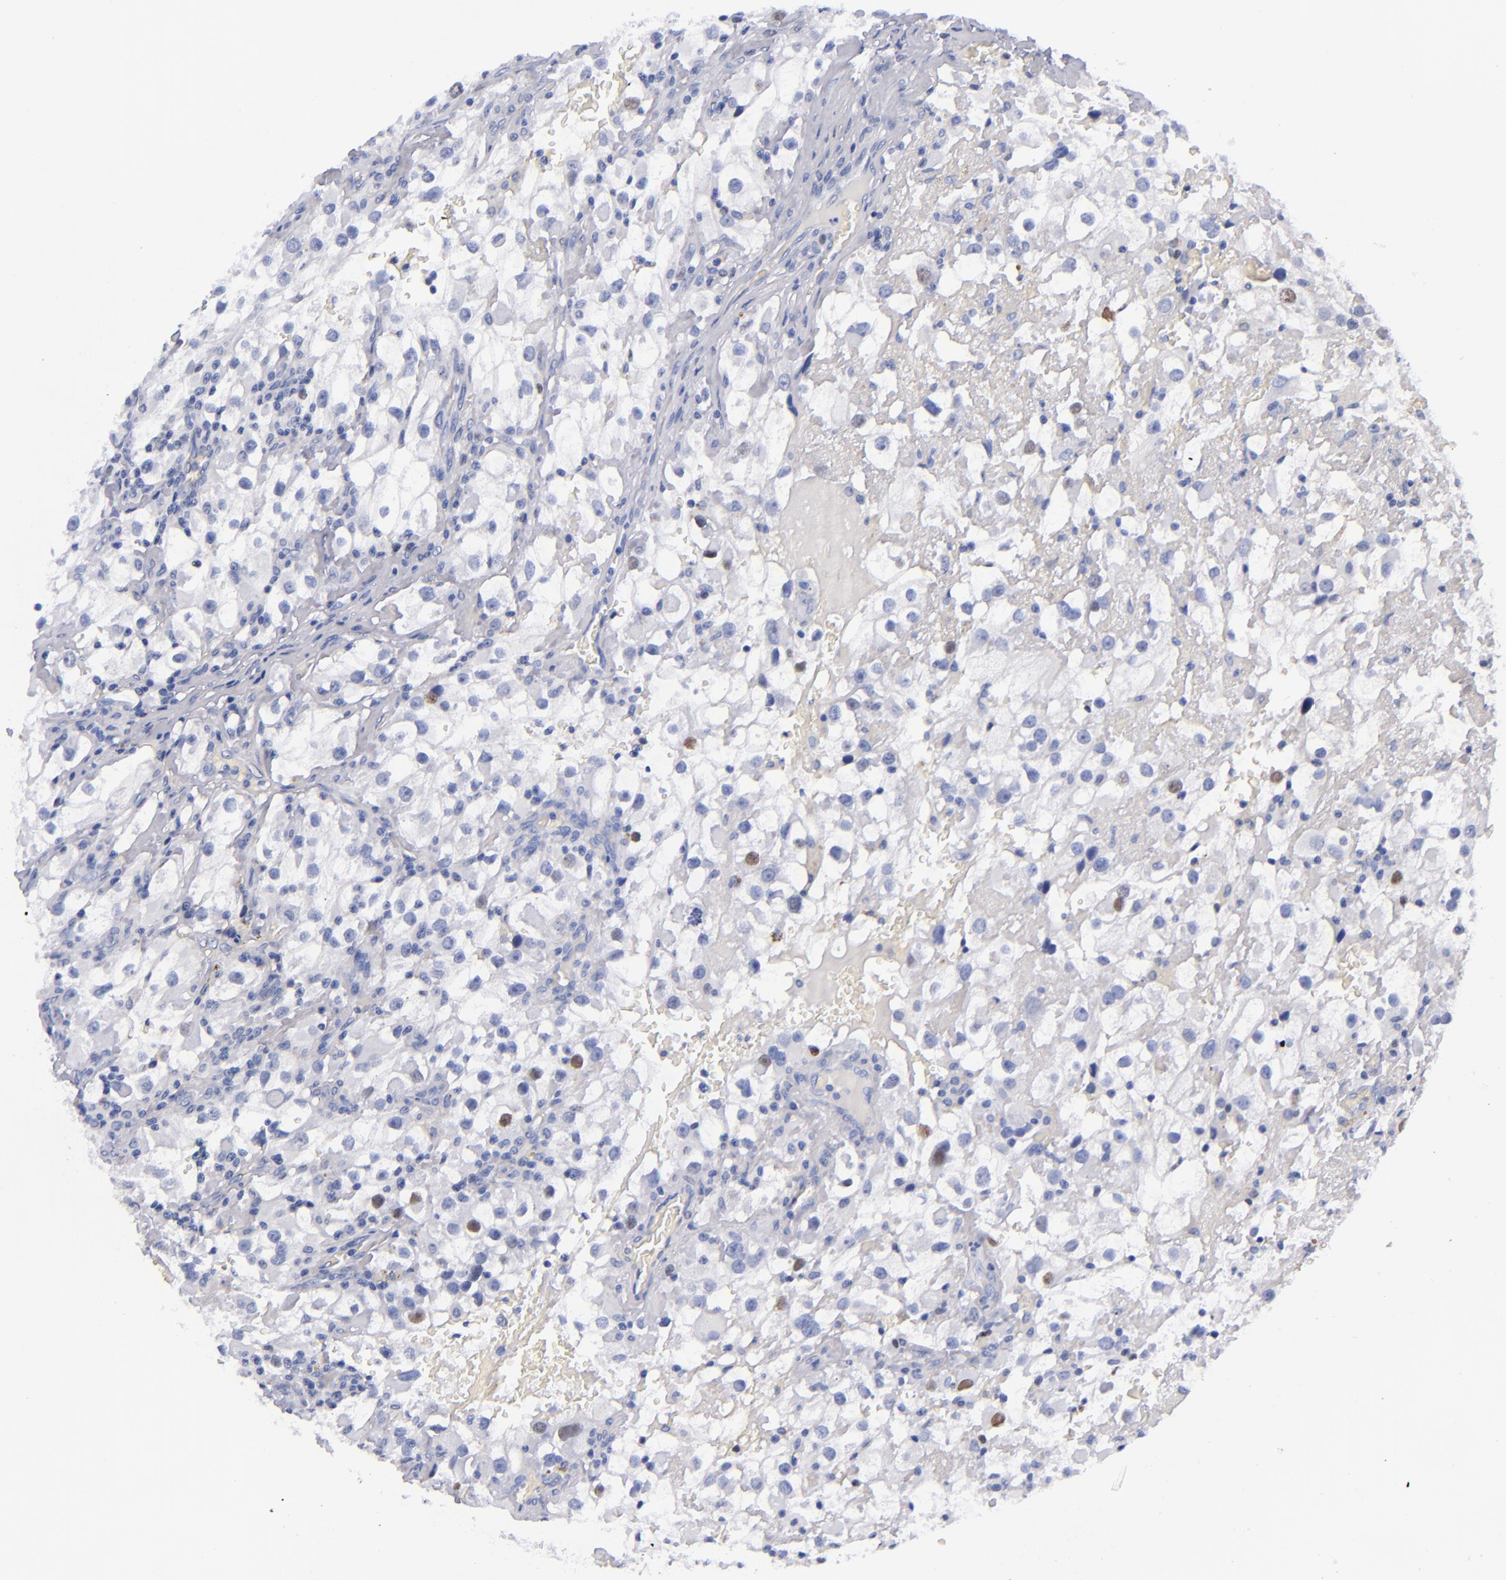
{"staining": {"intensity": "negative", "quantity": "none", "location": "none"}, "tissue": "renal cancer", "cell_type": "Tumor cells", "image_type": "cancer", "snomed": [{"axis": "morphology", "description": "Adenocarcinoma, NOS"}, {"axis": "topography", "description": "Kidney"}], "caption": "Immunohistochemical staining of renal cancer exhibits no significant staining in tumor cells.", "gene": "MCM7", "patient": {"sex": "female", "age": 52}}